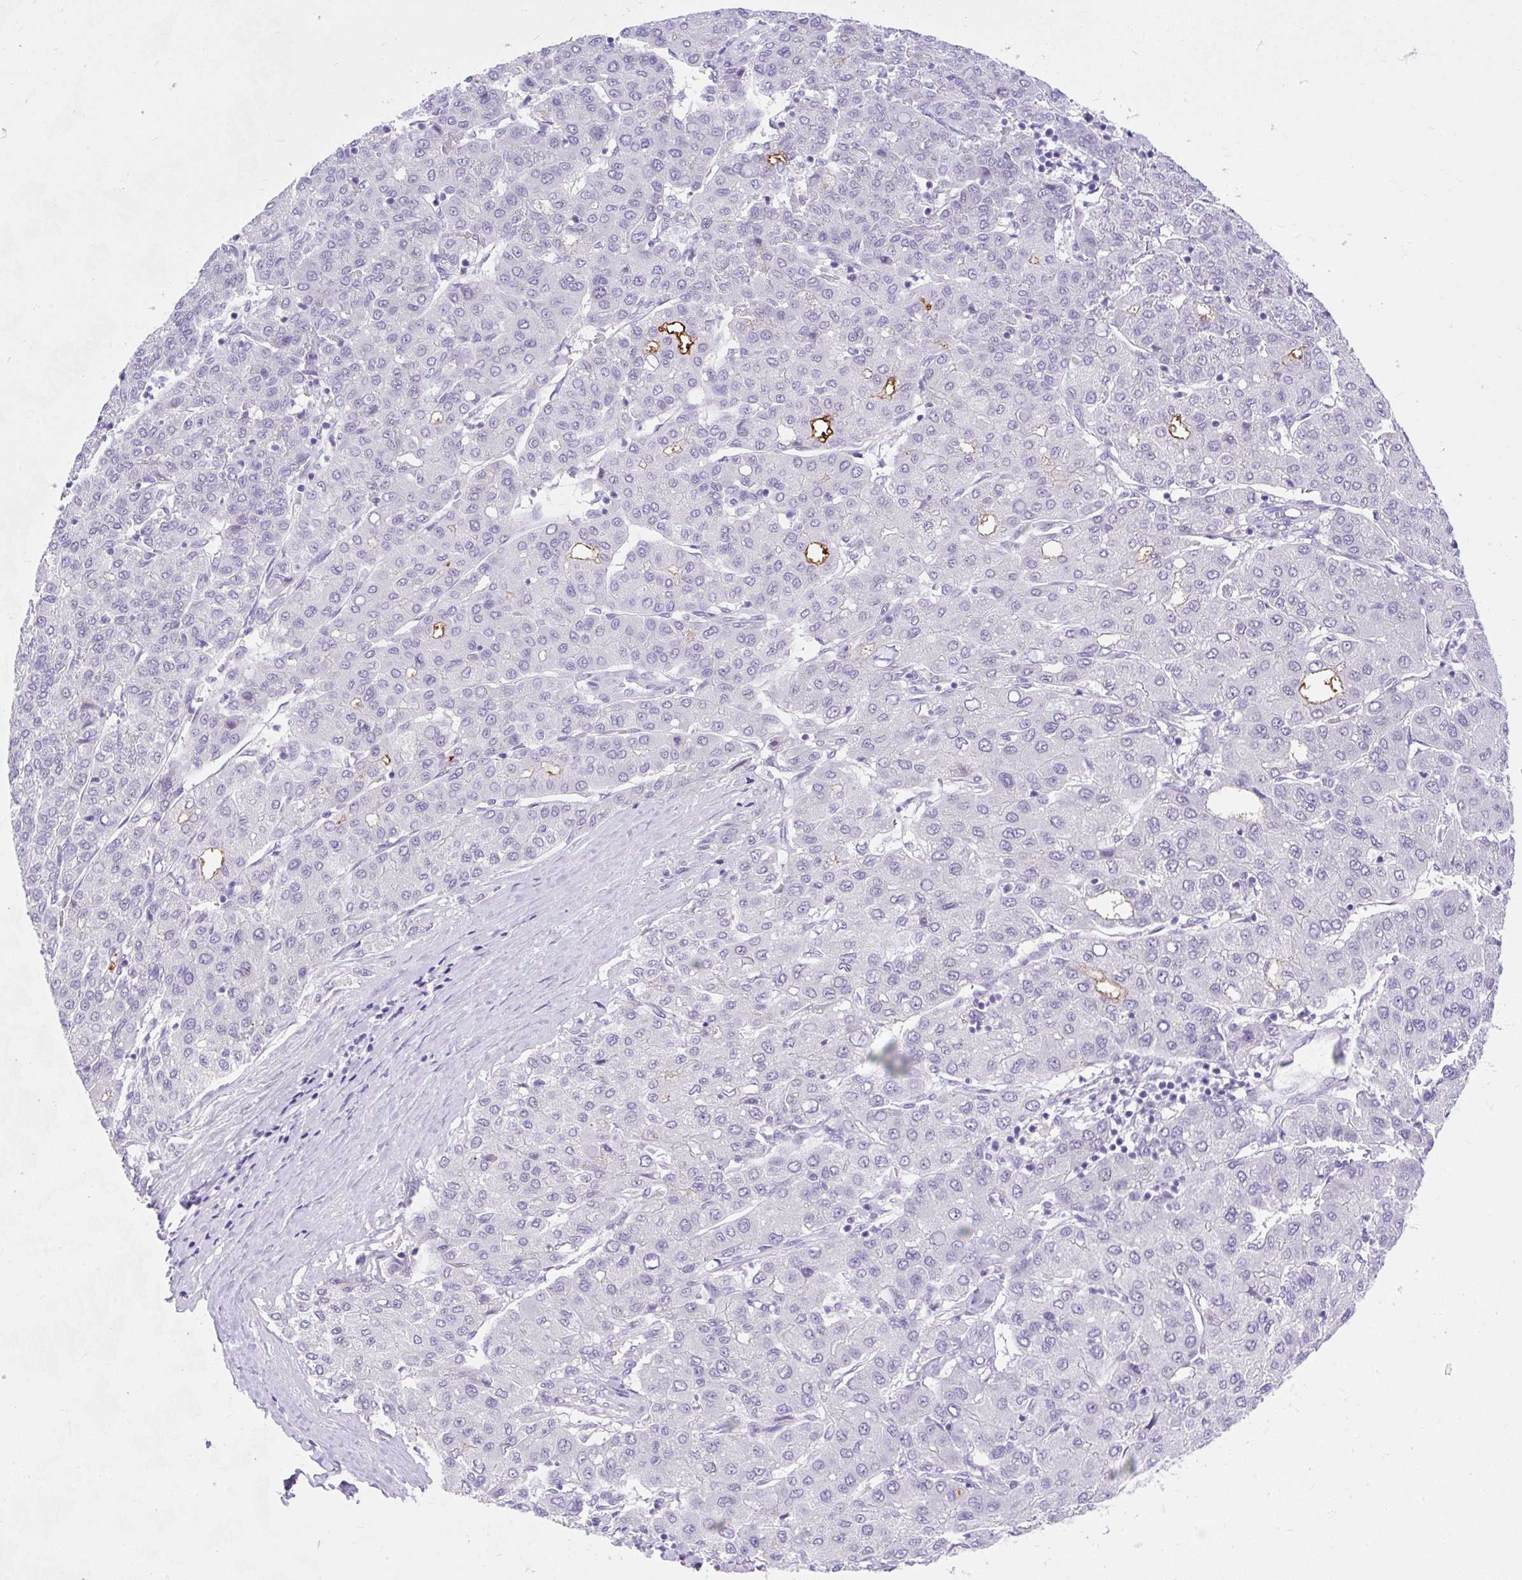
{"staining": {"intensity": "negative", "quantity": "none", "location": "none"}, "tissue": "liver cancer", "cell_type": "Tumor cells", "image_type": "cancer", "snomed": [{"axis": "morphology", "description": "Carcinoma, Hepatocellular, NOS"}, {"axis": "topography", "description": "Liver"}], "caption": "IHC of hepatocellular carcinoma (liver) exhibits no positivity in tumor cells.", "gene": "GOLGA8A", "patient": {"sex": "male", "age": 65}}